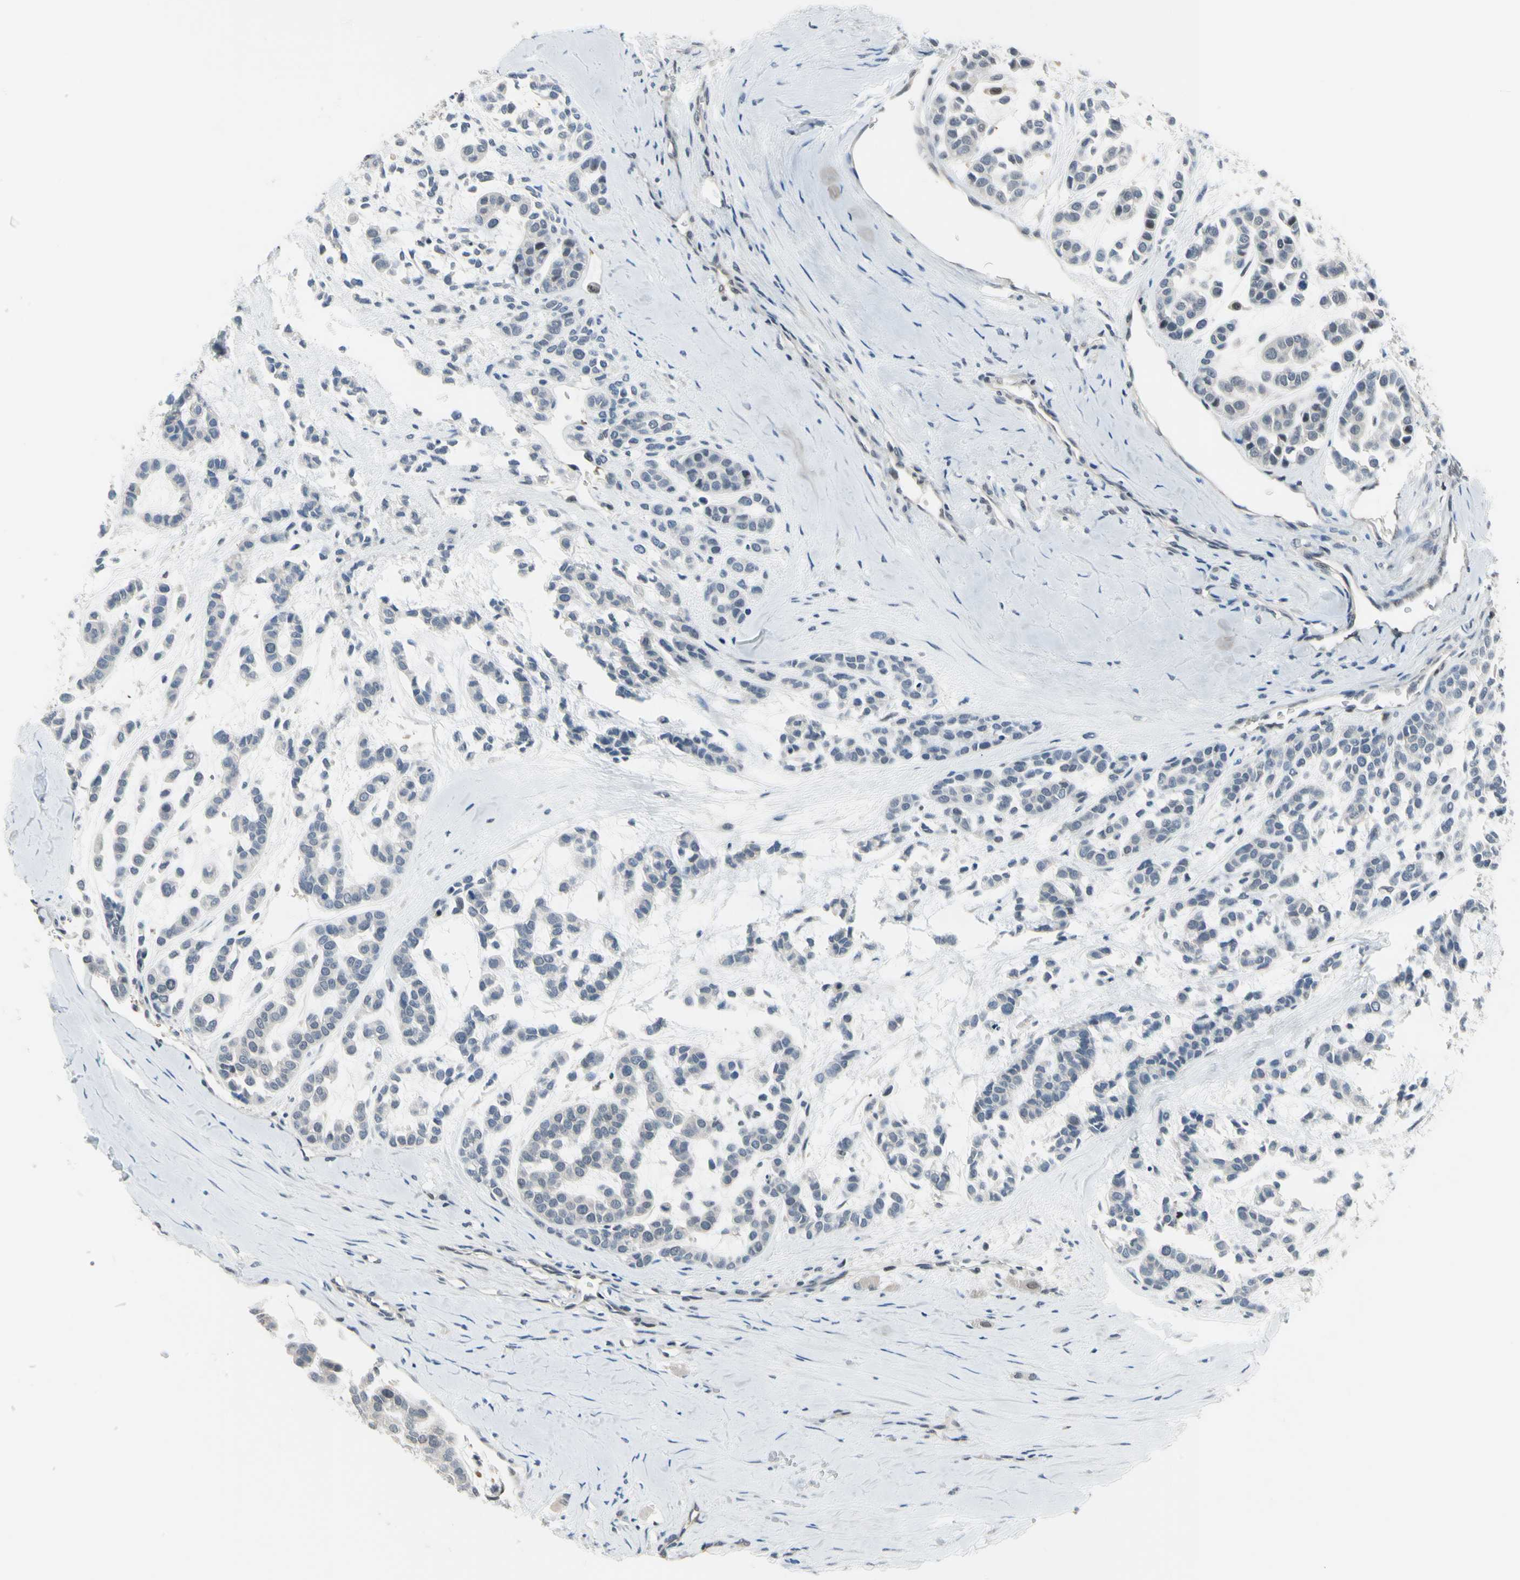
{"staining": {"intensity": "negative", "quantity": "none", "location": "none"}, "tissue": "head and neck cancer", "cell_type": "Tumor cells", "image_type": "cancer", "snomed": [{"axis": "morphology", "description": "Adenocarcinoma, NOS"}, {"axis": "morphology", "description": "Adenoma, NOS"}, {"axis": "topography", "description": "Head-Neck"}], "caption": "This is an immunohistochemistry micrograph of human adenocarcinoma (head and neck). There is no staining in tumor cells.", "gene": "HSPA4", "patient": {"sex": "female", "age": 55}}